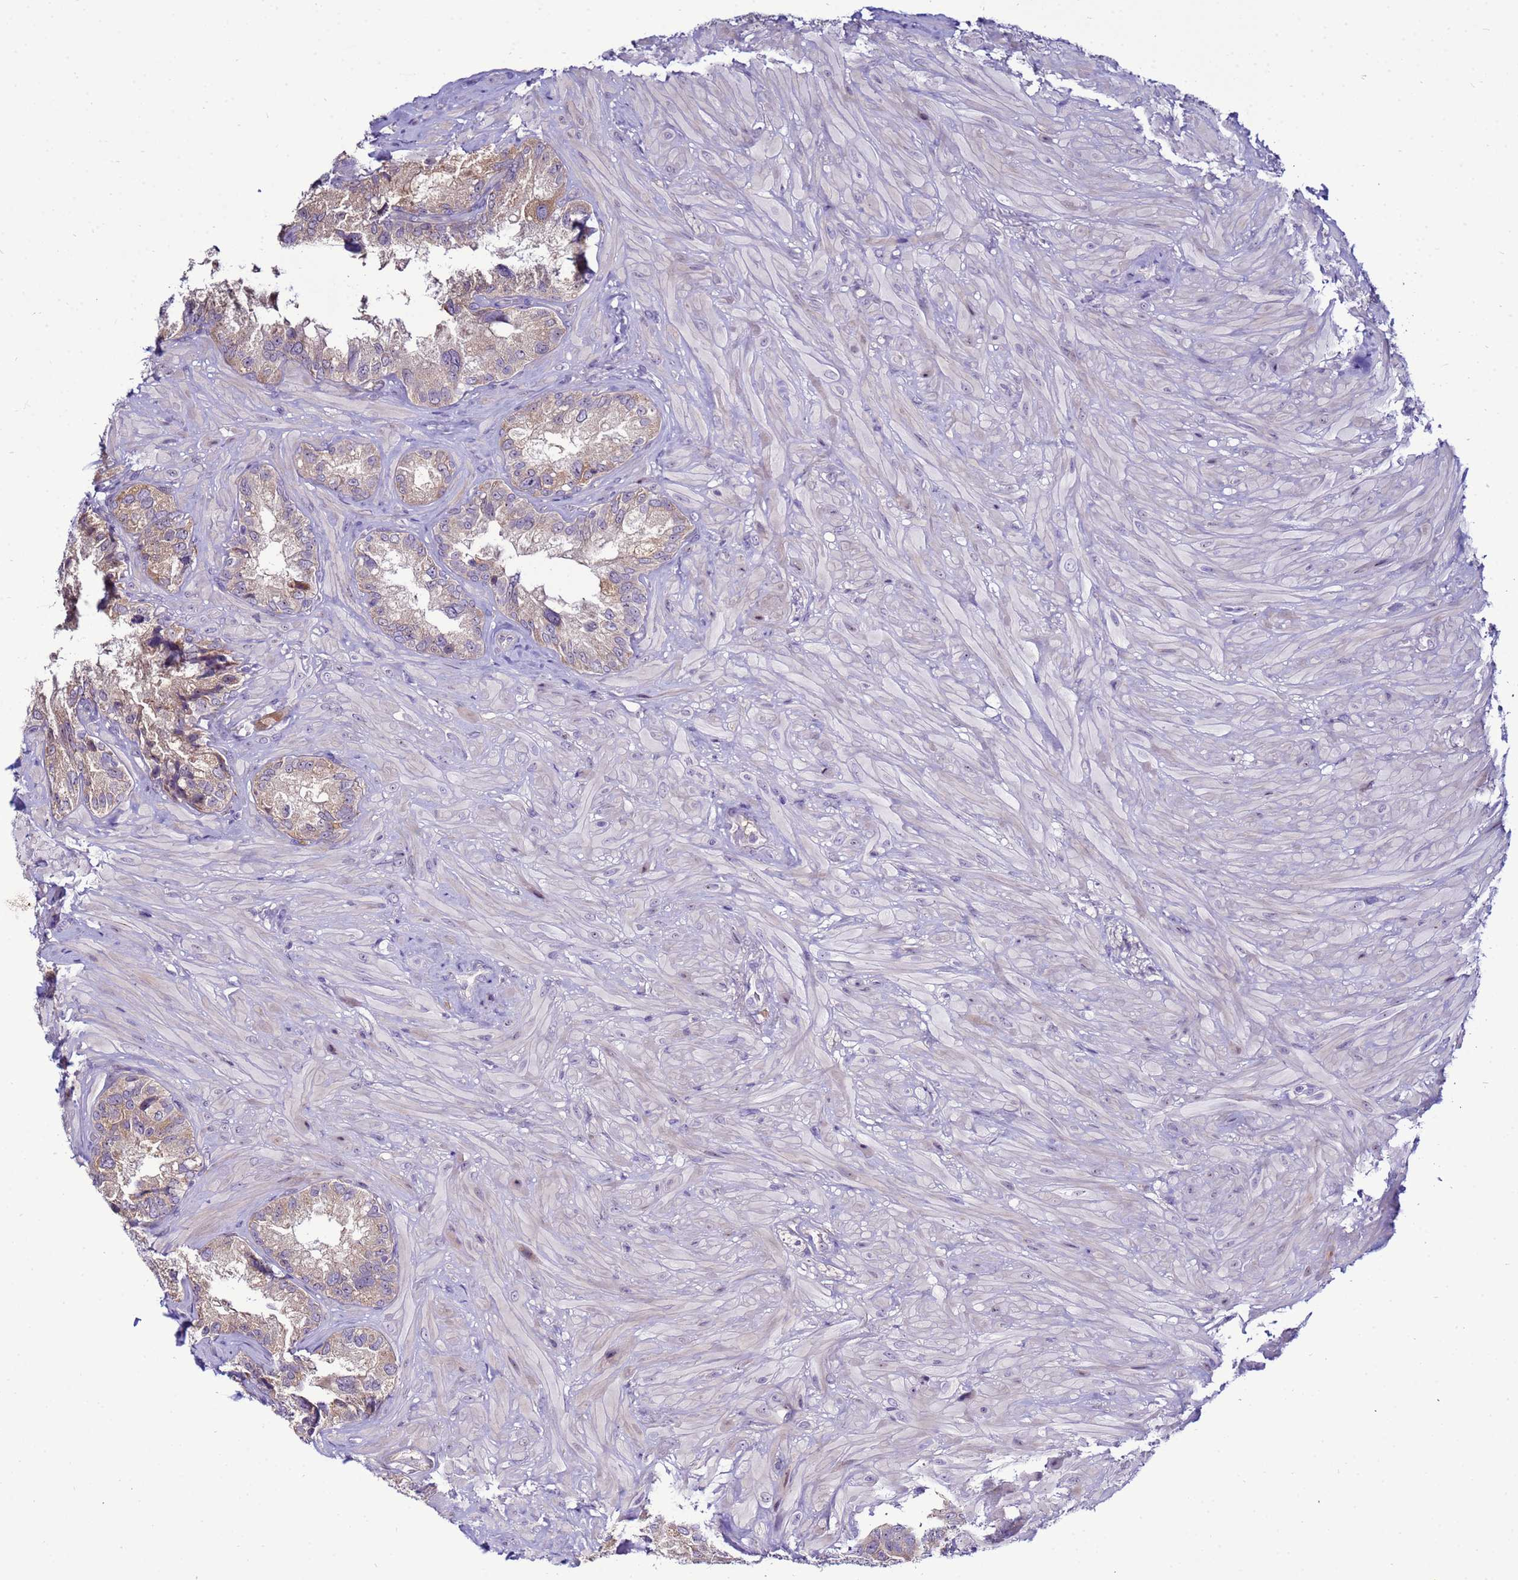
{"staining": {"intensity": "weak", "quantity": ">75%", "location": "cytoplasmic/membranous"}, "tissue": "seminal vesicle", "cell_type": "Glandular cells", "image_type": "normal", "snomed": [{"axis": "morphology", "description": "Normal tissue, NOS"}, {"axis": "topography", "description": "Seminal veicle"}, {"axis": "topography", "description": "Peripheral nerve tissue"}], "caption": "IHC image of normal seminal vesicle: seminal vesicle stained using immunohistochemistry (IHC) reveals low levels of weak protein expression localized specifically in the cytoplasmic/membranous of glandular cells, appearing as a cytoplasmic/membranous brown color.", "gene": "NOL8", "patient": {"sex": "male", "age": 67}}